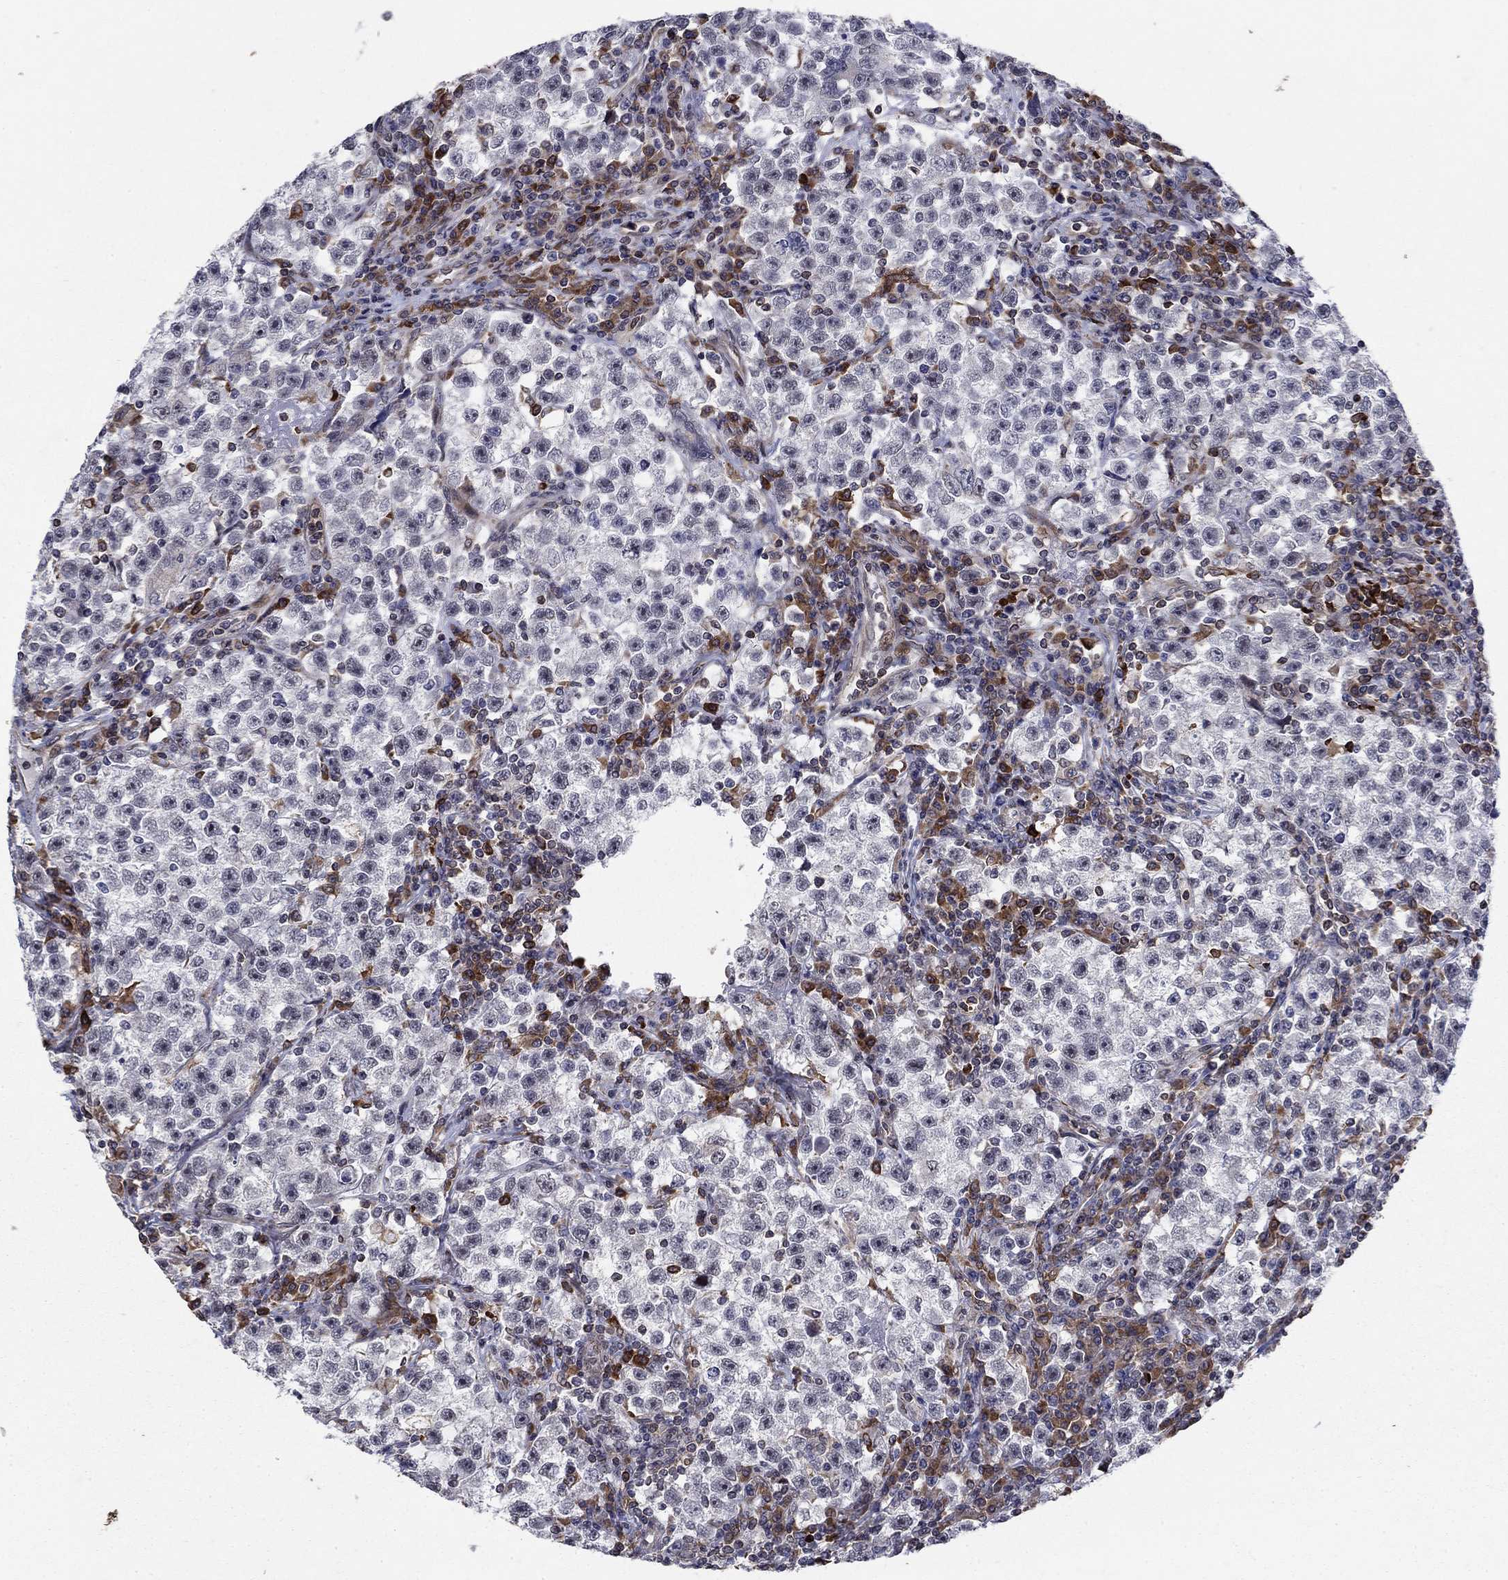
{"staining": {"intensity": "negative", "quantity": "none", "location": "none"}, "tissue": "testis cancer", "cell_type": "Tumor cells", "image_type": "cancer", "snomed": [{"axis": "morphology", "description": "Seminoma, NOS"}, {"axis": "topography", "description": "Testis"}], "caption": "Immunohistochemical staining of testis cancer (seminoma) reveals no significant staining in tumor cells.", "gene": "DHRS7", "patient": {"sex": "male", "age": 22}}